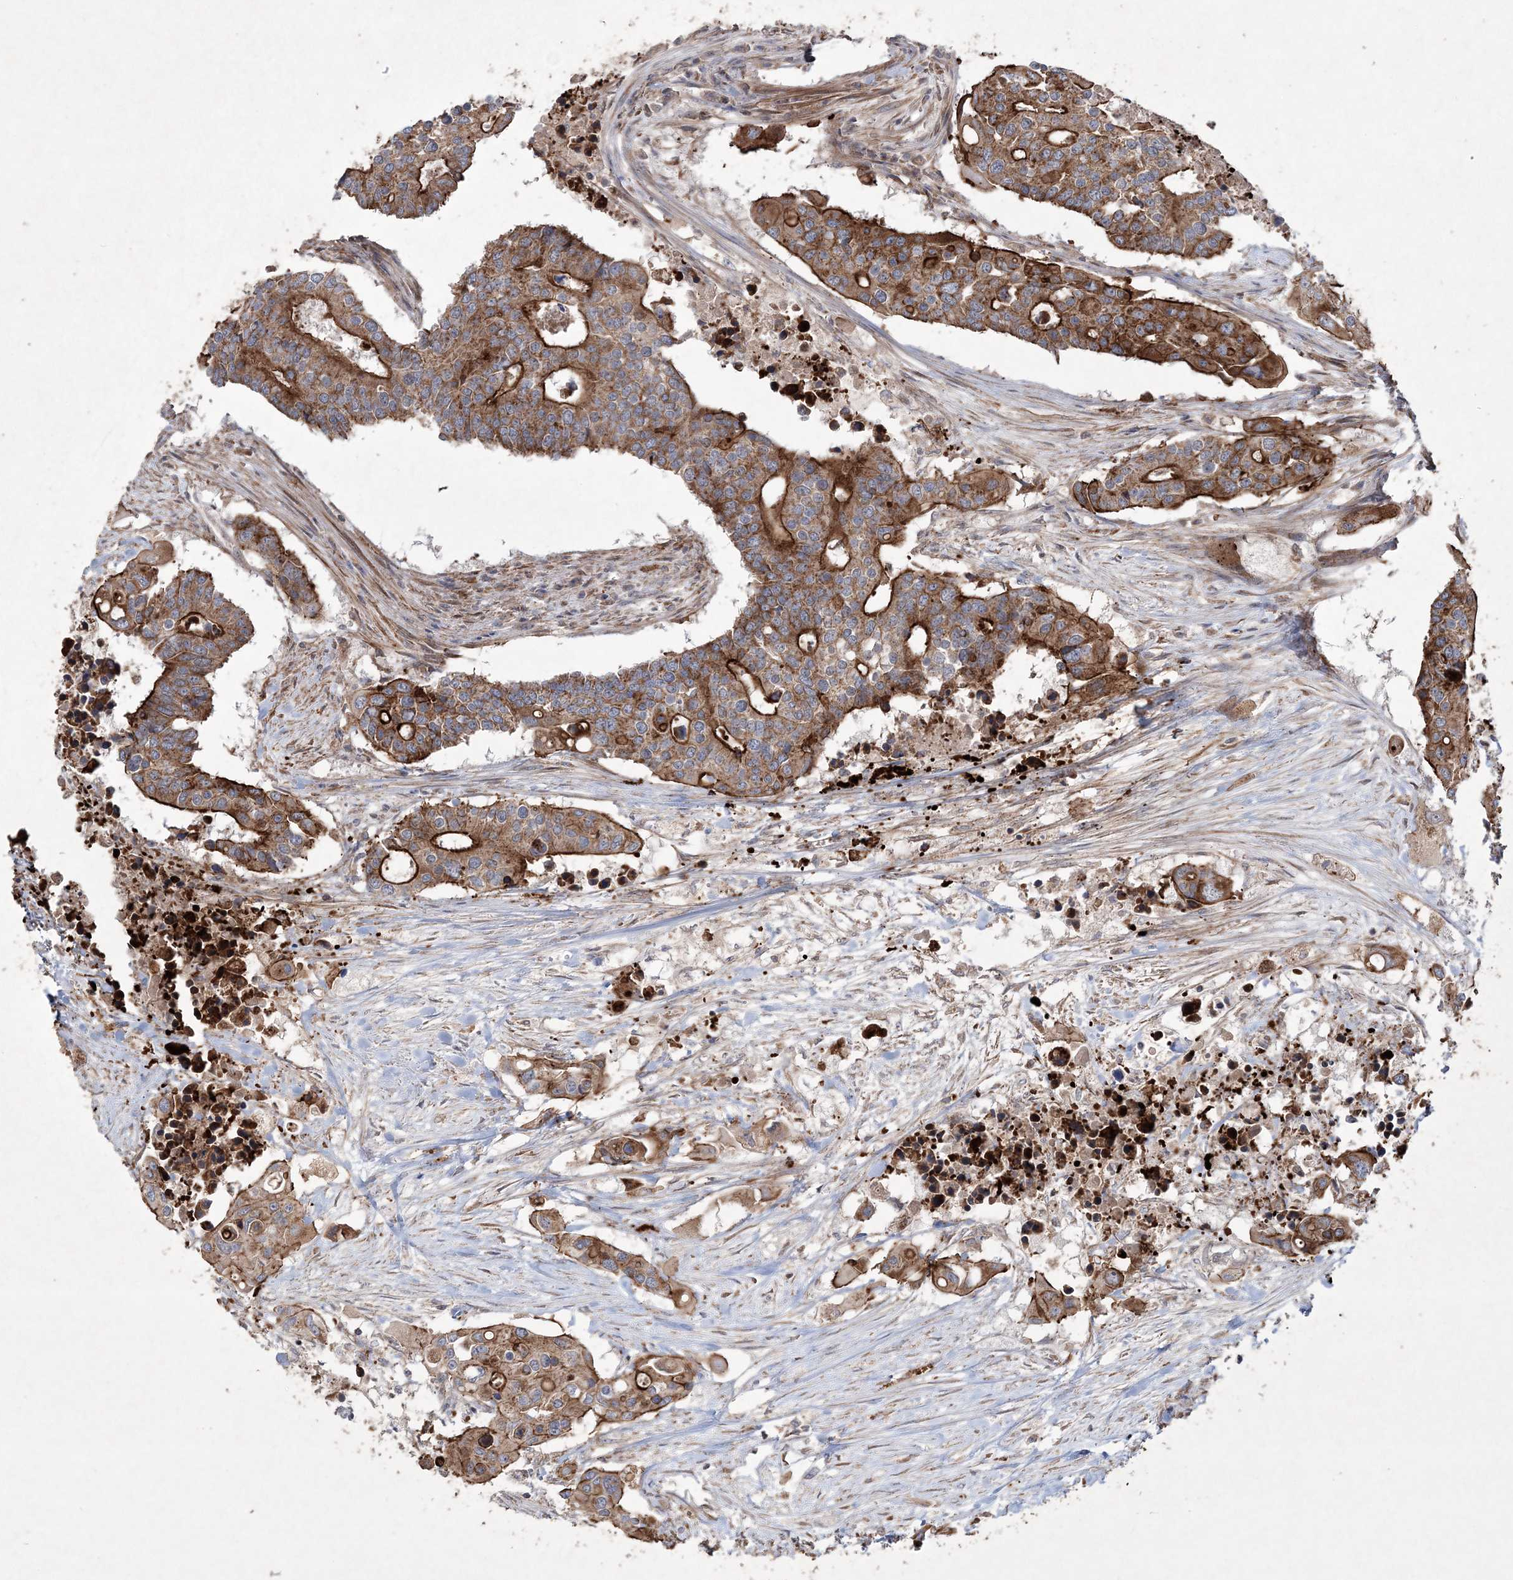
{"staining": {"intensity": "strong", "quantity": ">75%", "location": "cytoplasmic/membranous"}, "tissue": "colorectal cancer", "cell_type": "Tumor cells", "image_type": "cancer", "snomed": [{"axis": "morphology", "description": "Adenocarcinoma, NOS"}, {"axis": "topography", "description": "Colon"}], "caption": "Strong cytoplasmic/membranous protein positivity is appreciated in approximately >75% of tumor cells in colorectal adenocarcinoma.", "gene": "TTC7A", "patient": {"sex": "male", "age": 77}}